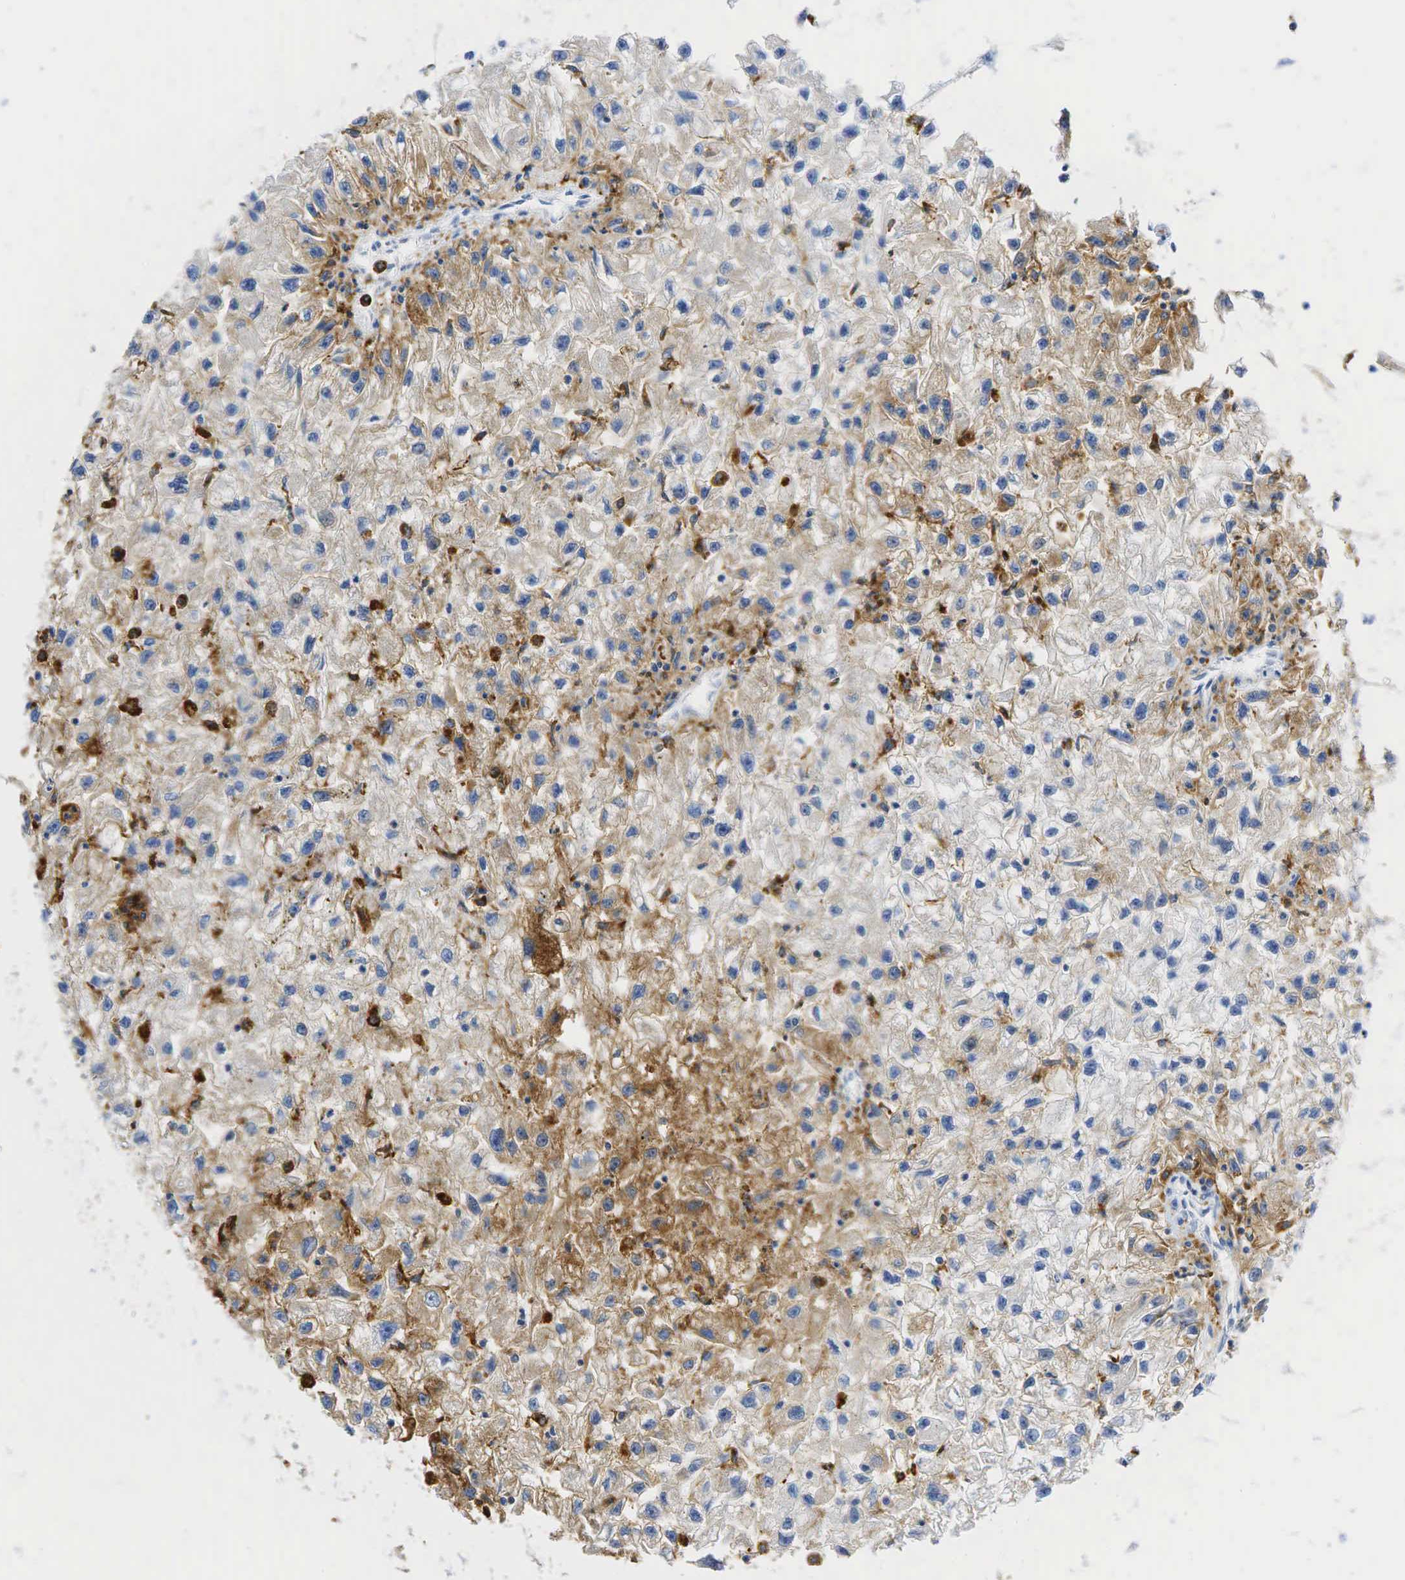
{"staining": {"intensity": "moderate", "quantity": "25%-75%", "location": "cytoplasmic/membranous"}, "tissue": "renal cancer", "cell_type": "Tumor cells", "image_type": "cancer", "snomed": [{"axis": "morphology", "description": "Adenocarcinoma, NOS"}, {"axis": "topography", "description": "Kidney"}], "caption": "Renal adenocarcinoma tissue reveals moderate cytoplasmic/membranous positivity in approximately 25%-75% of tumor cells (DAB IHC with brightfield microscopy, high magnification).", "gene": "CD68", "patient": {"sex": "male", "age": 59}}